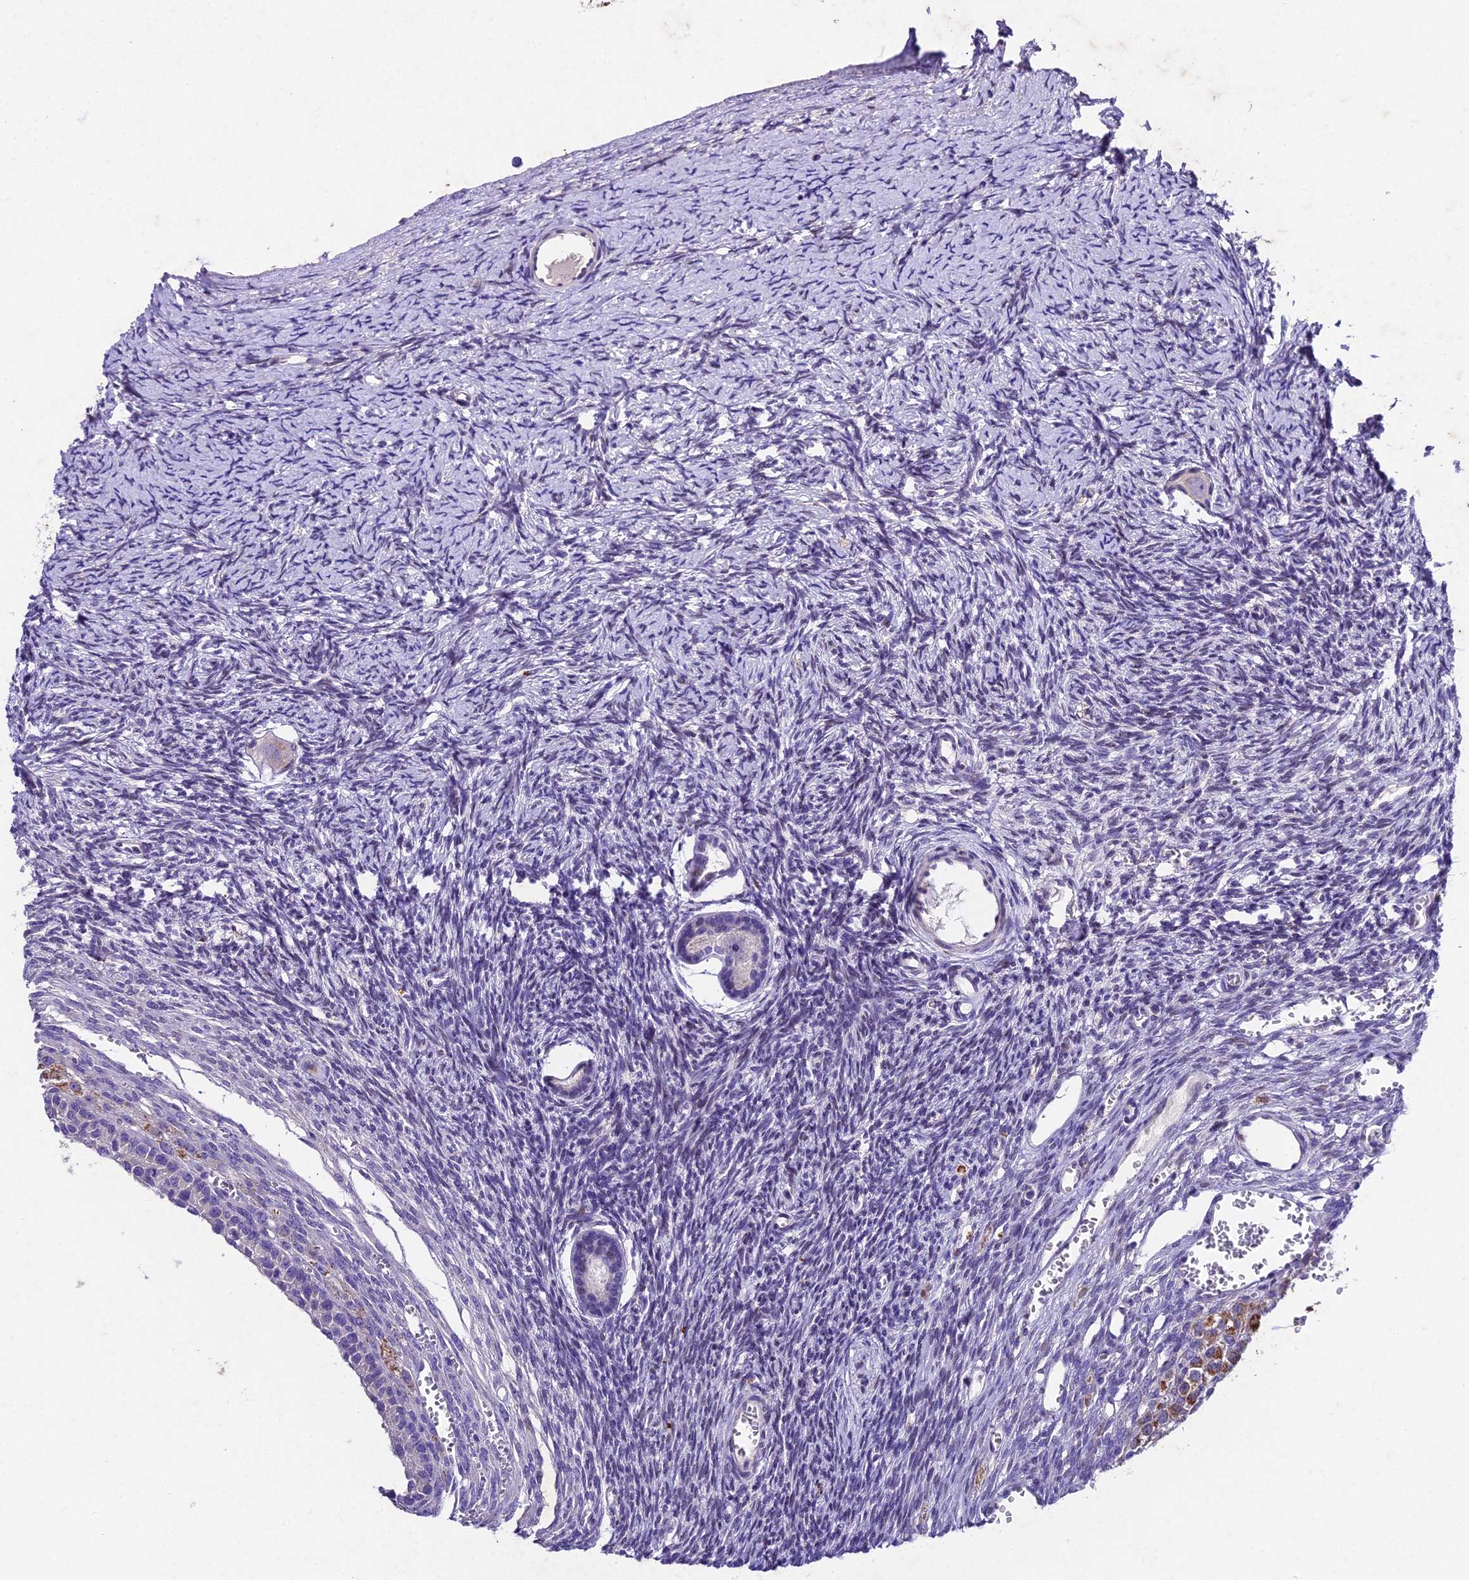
{"staining": {"intensity": "negative", "quantity": "none", "location": "none"}, "tissue": "ovary", "cell_type": "Ovarian stroma cells", "image_type": "normal", "snomed": [{"axis": "morphology", "description": "Normal tissue, NOS"}, {"axis": "topography", "description": "Ovary"}], "caption": "Histopathology image shows no protein positivity in ovarian stroma cells of unremarkable ovary.", "gene": "IFT140", "patient": {"sex": "female", "age": 39}}